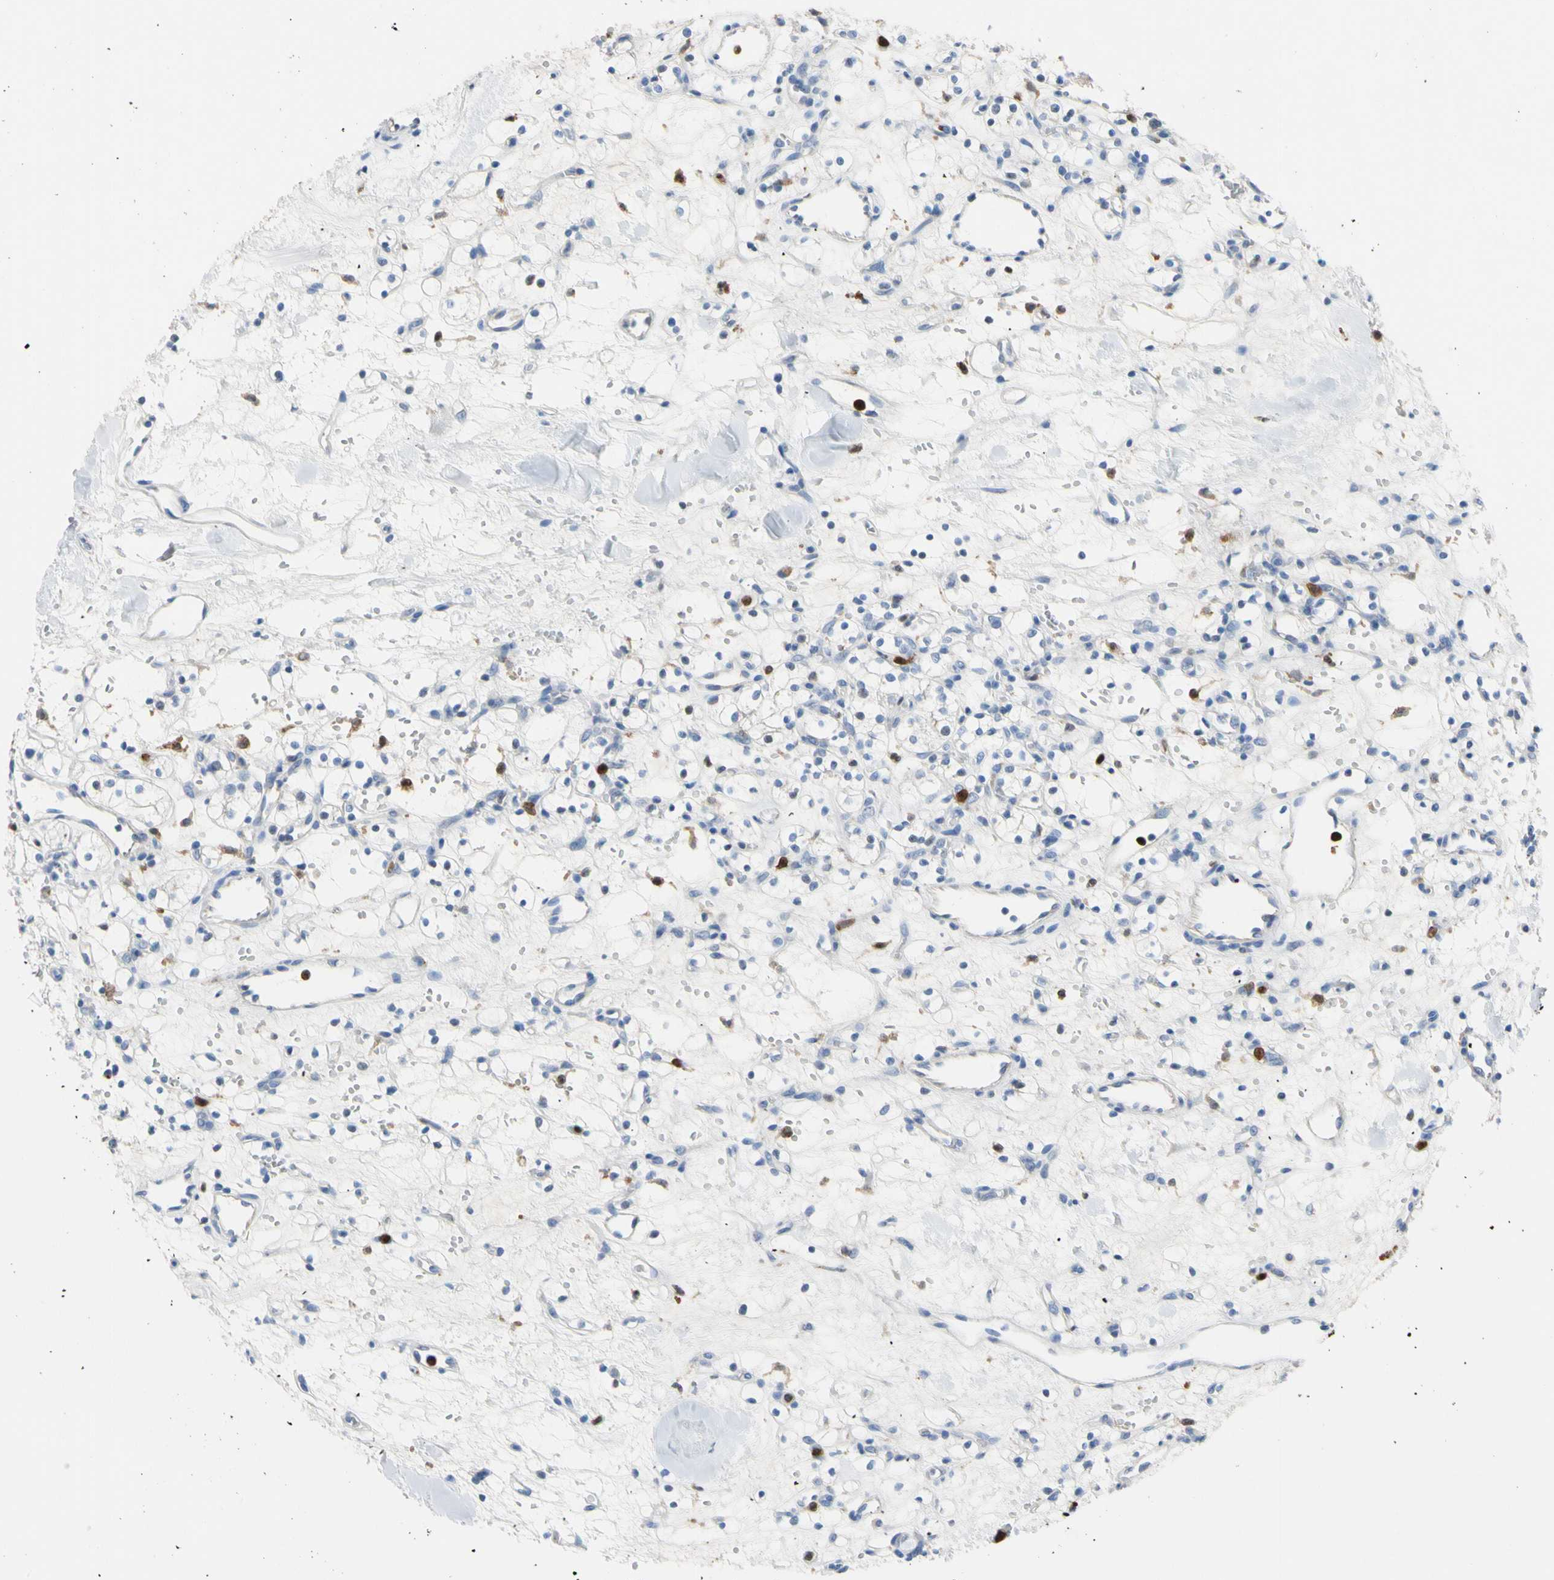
{"staining": {"intensity": "negative", "quantity": "none", "location": "none"}, "tissue": "renal cancer", "cell_type": "Tumor cells", "image_type": "cancer", "snomed": [{"axis": "morphology", "description": "Adenocarcinoma, NOS"}, {"axis": "topography", "description": "Kidney"}], "caption": "DAB immunohistochemical staining of renal cancer reveals no significant positivity in tumor cells.", "gene": "NCF4", "patient": {"sex": "female", "age": 60}}